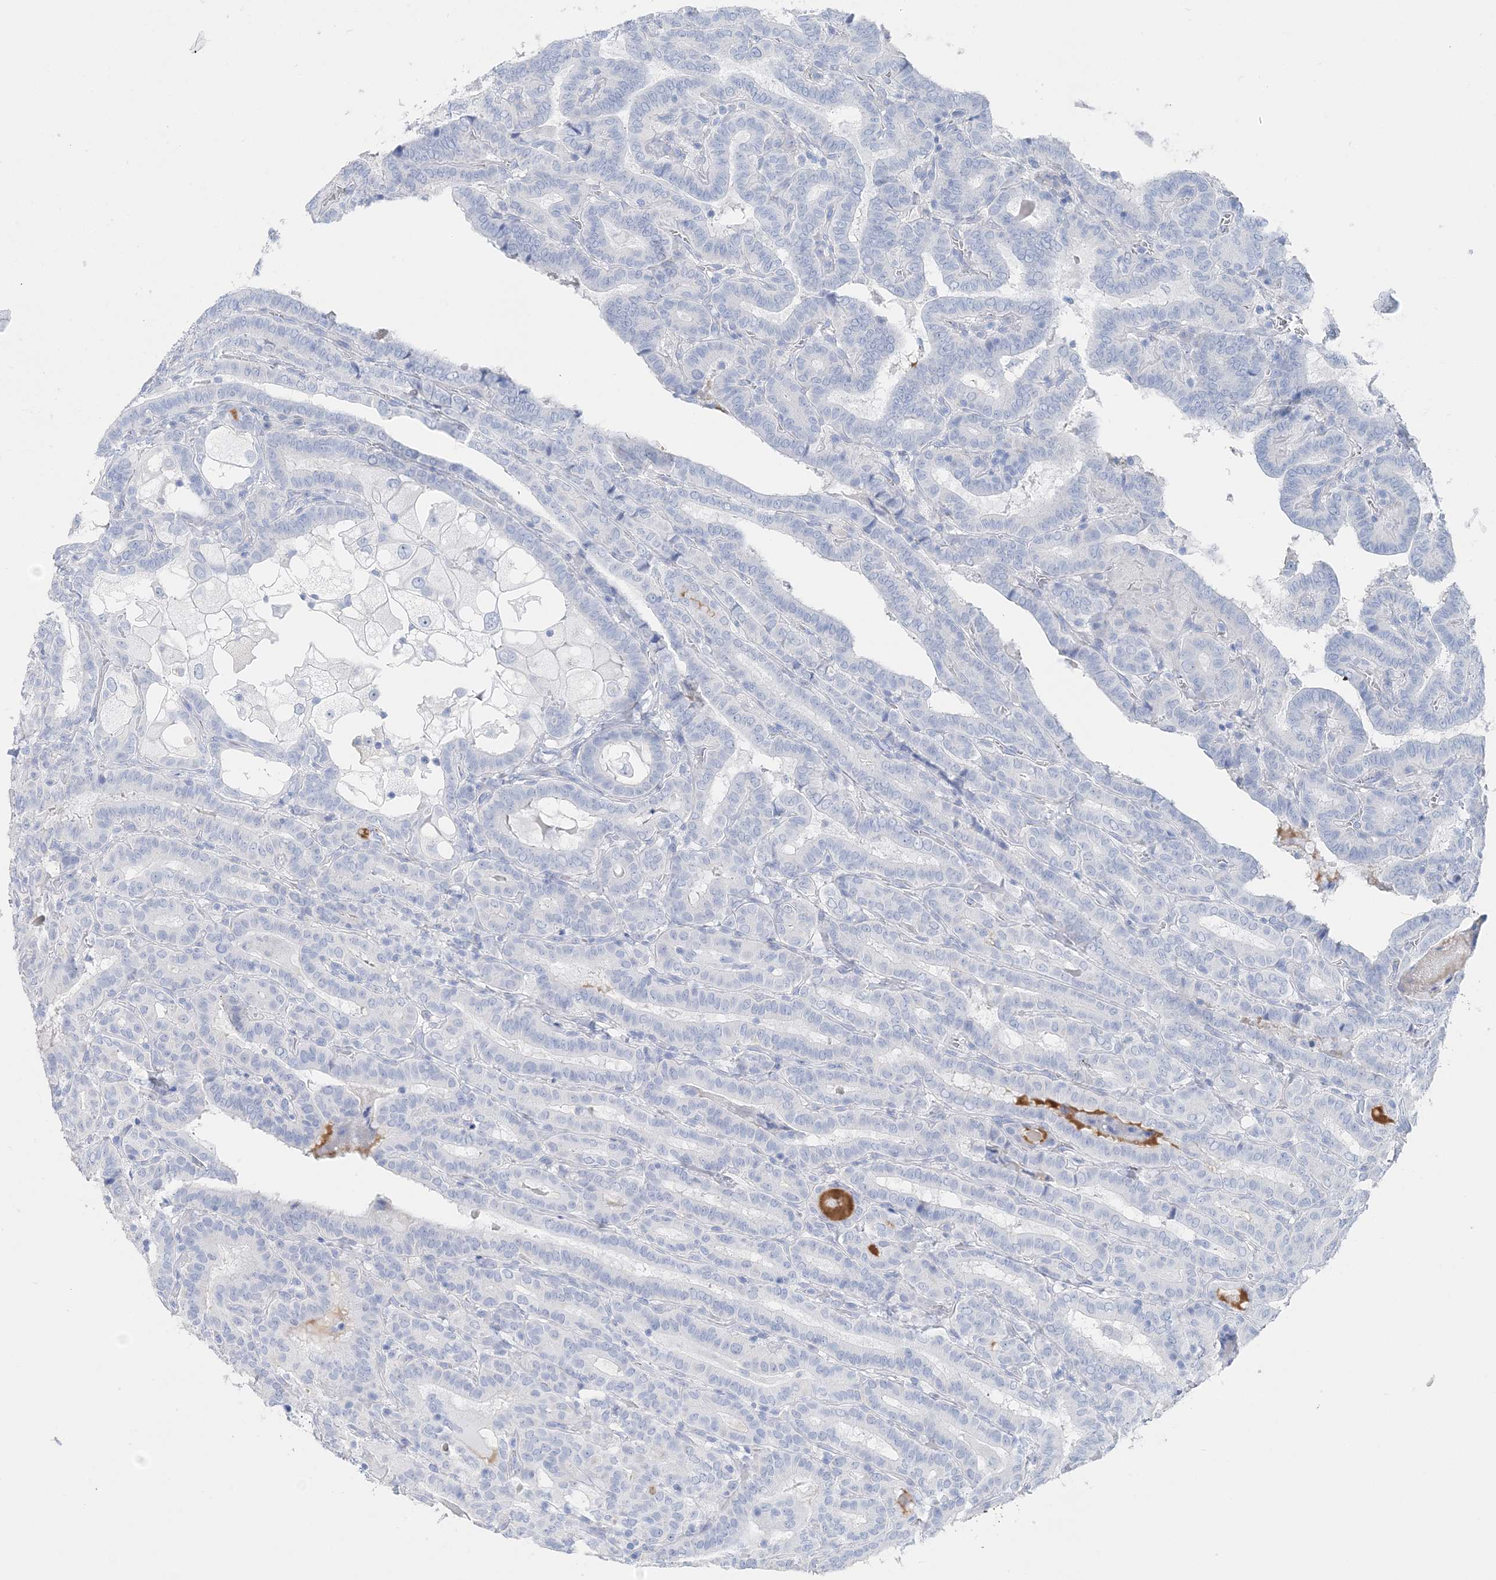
{"staining": {"intensity": "negative", "quantity": "none", "location": "none"}, "tissue": "thyroid cancer", "cell_type": "Tumor cells", "image_type": "cancer", "snomed": [{"axis": "morphology", "description": "Papillary adenocarcinoma, NOS"}, {"axis": "topography", "description": "Thyroid gland"}], "caption": "Histopathology image shows no significant protein expression in tumor cells of thyroid papillary adenocarcinoma. (IHC, brightfield microscopy, high magnification).", "gene": "TSPYL6", "patient": {"sex": "female", "age": 72}}